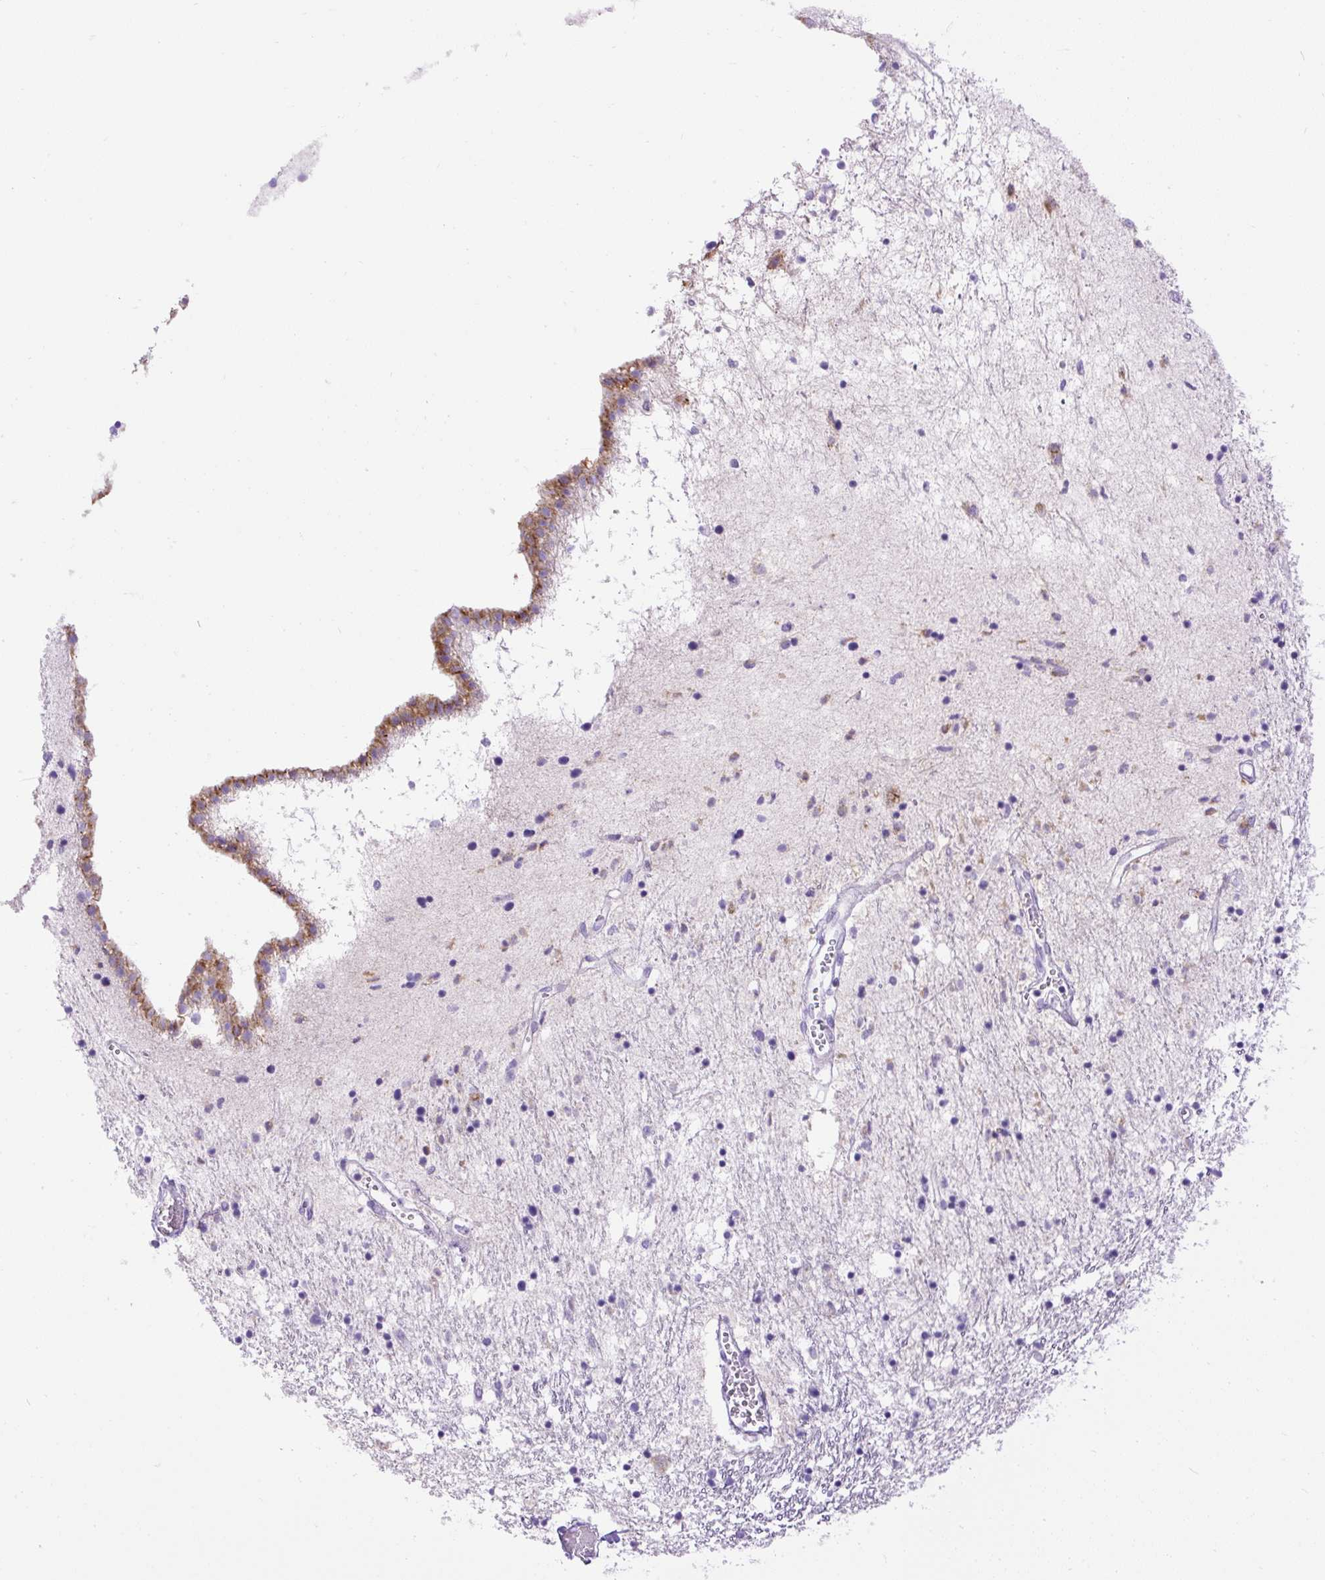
{"staining": {"intensity": "moderate", "quantity": "<25%", "location": "cytoplasmic/membranous"}, "tissue": "caudate", "cell_type": "Glial cells", "image_type": "normal", "snomed": [{"axis": "morphology", "description": "Normal tissue, NOS"}, {"axis": "topography", "description": "Lateral ventricle wall"}], "caption": "IHC histopathology image of benign human caudate stained for a protein (brown), which exhibits low levels of moderate cytoplasmic/membranous expression in approximately <25% of glial cells.", "gene": "SYBU", "patient": {"sex": "male", "age": 70}}